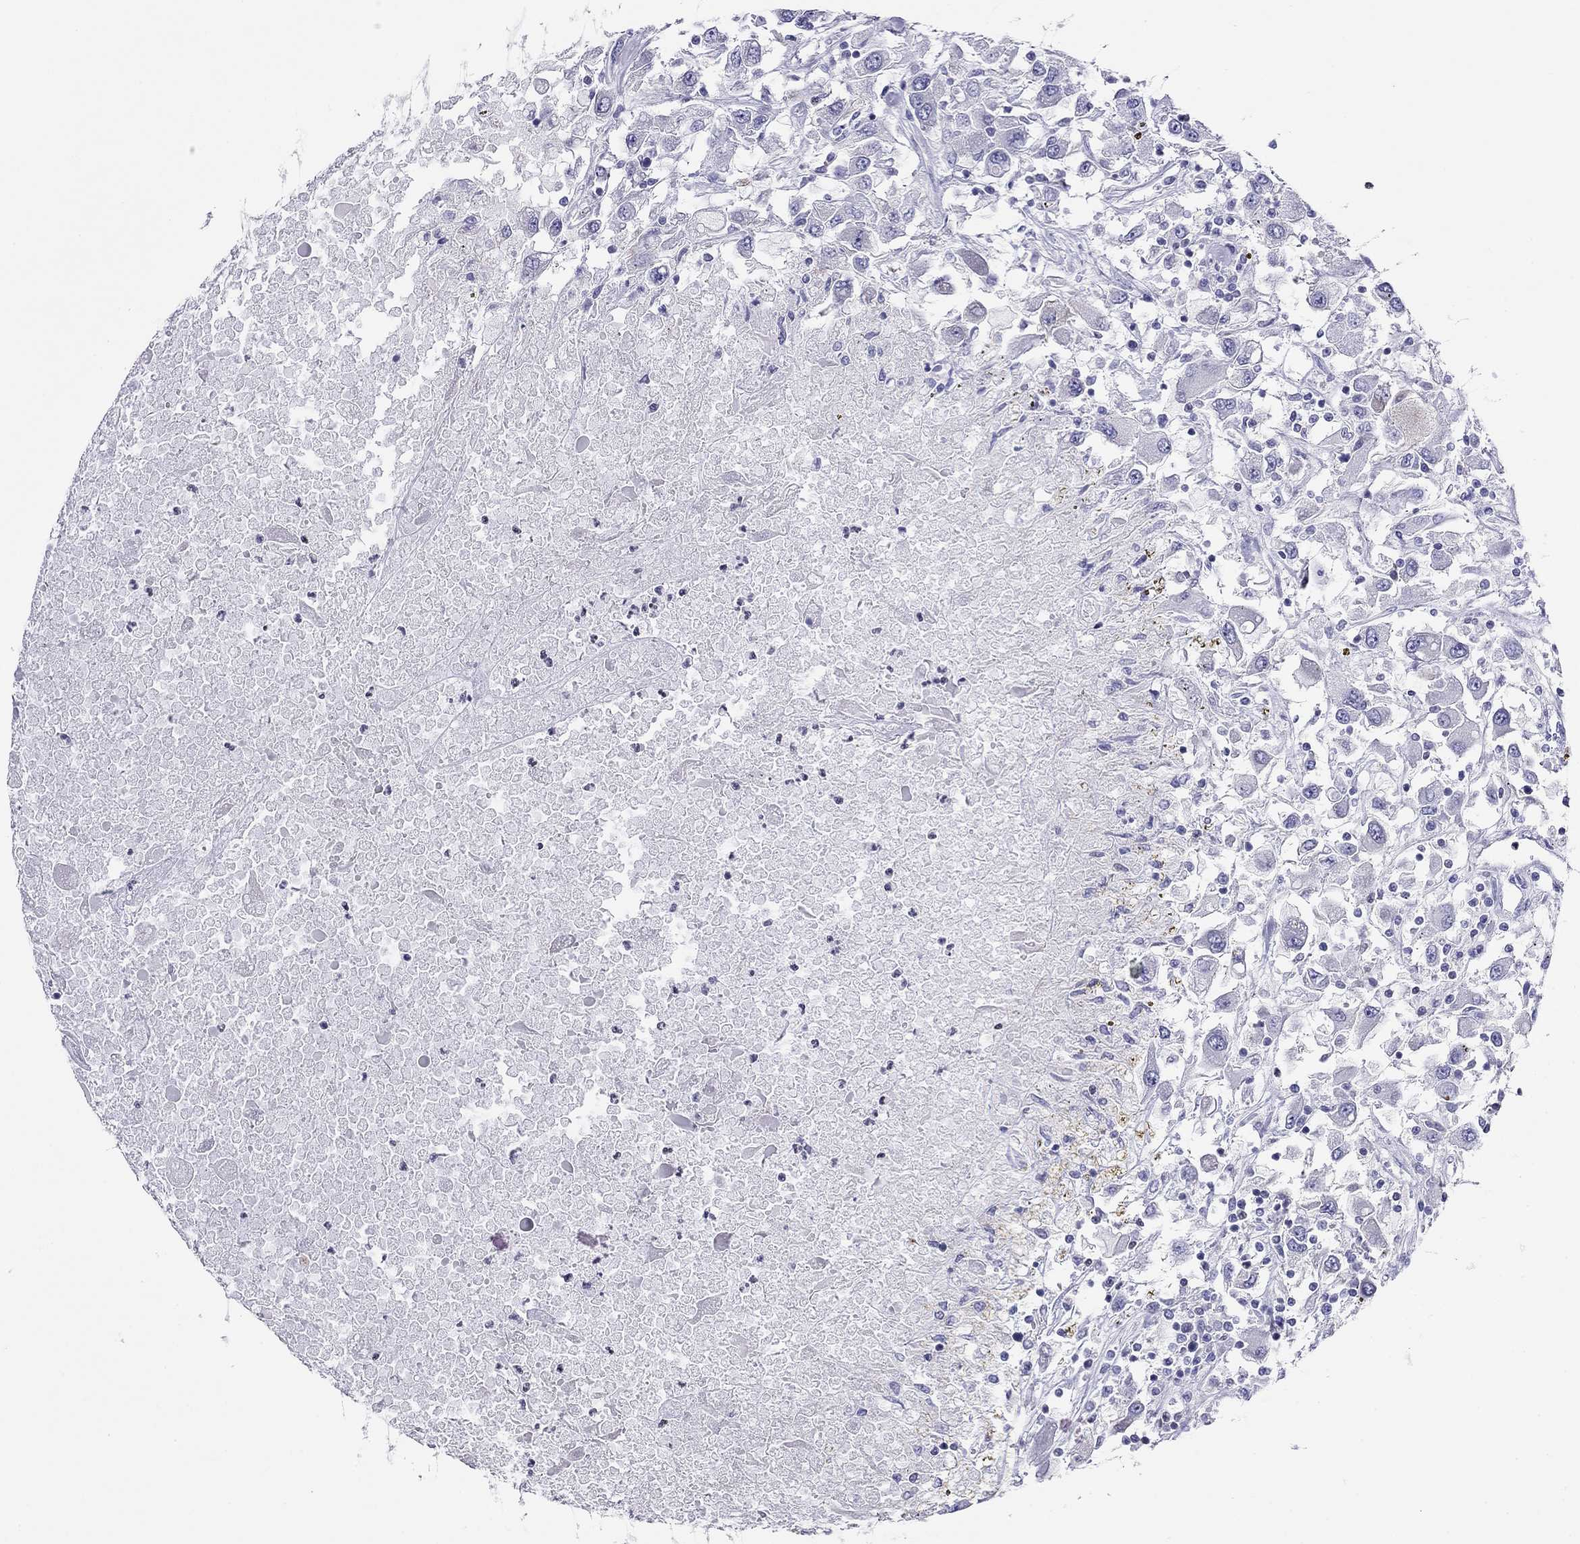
{"staining": {"intensity": "negative", "quantity": "none", "location": "none"}, "tissue": "renal cancer", "cell_type": "Tumor cells", "image_type": "cancer", "snomed": [{"axis": "morphology", "description": "Adenocarcinoma, NOS"}, {"axis": "topography", "description": "Kidney"}], "caption": "Immunohistochemical staining of renal adenocarcinoma exhibits no significant positivity in tumor cells.", "gene": "SLC46A2", "patient": {"sex": "female", "age": 67}}